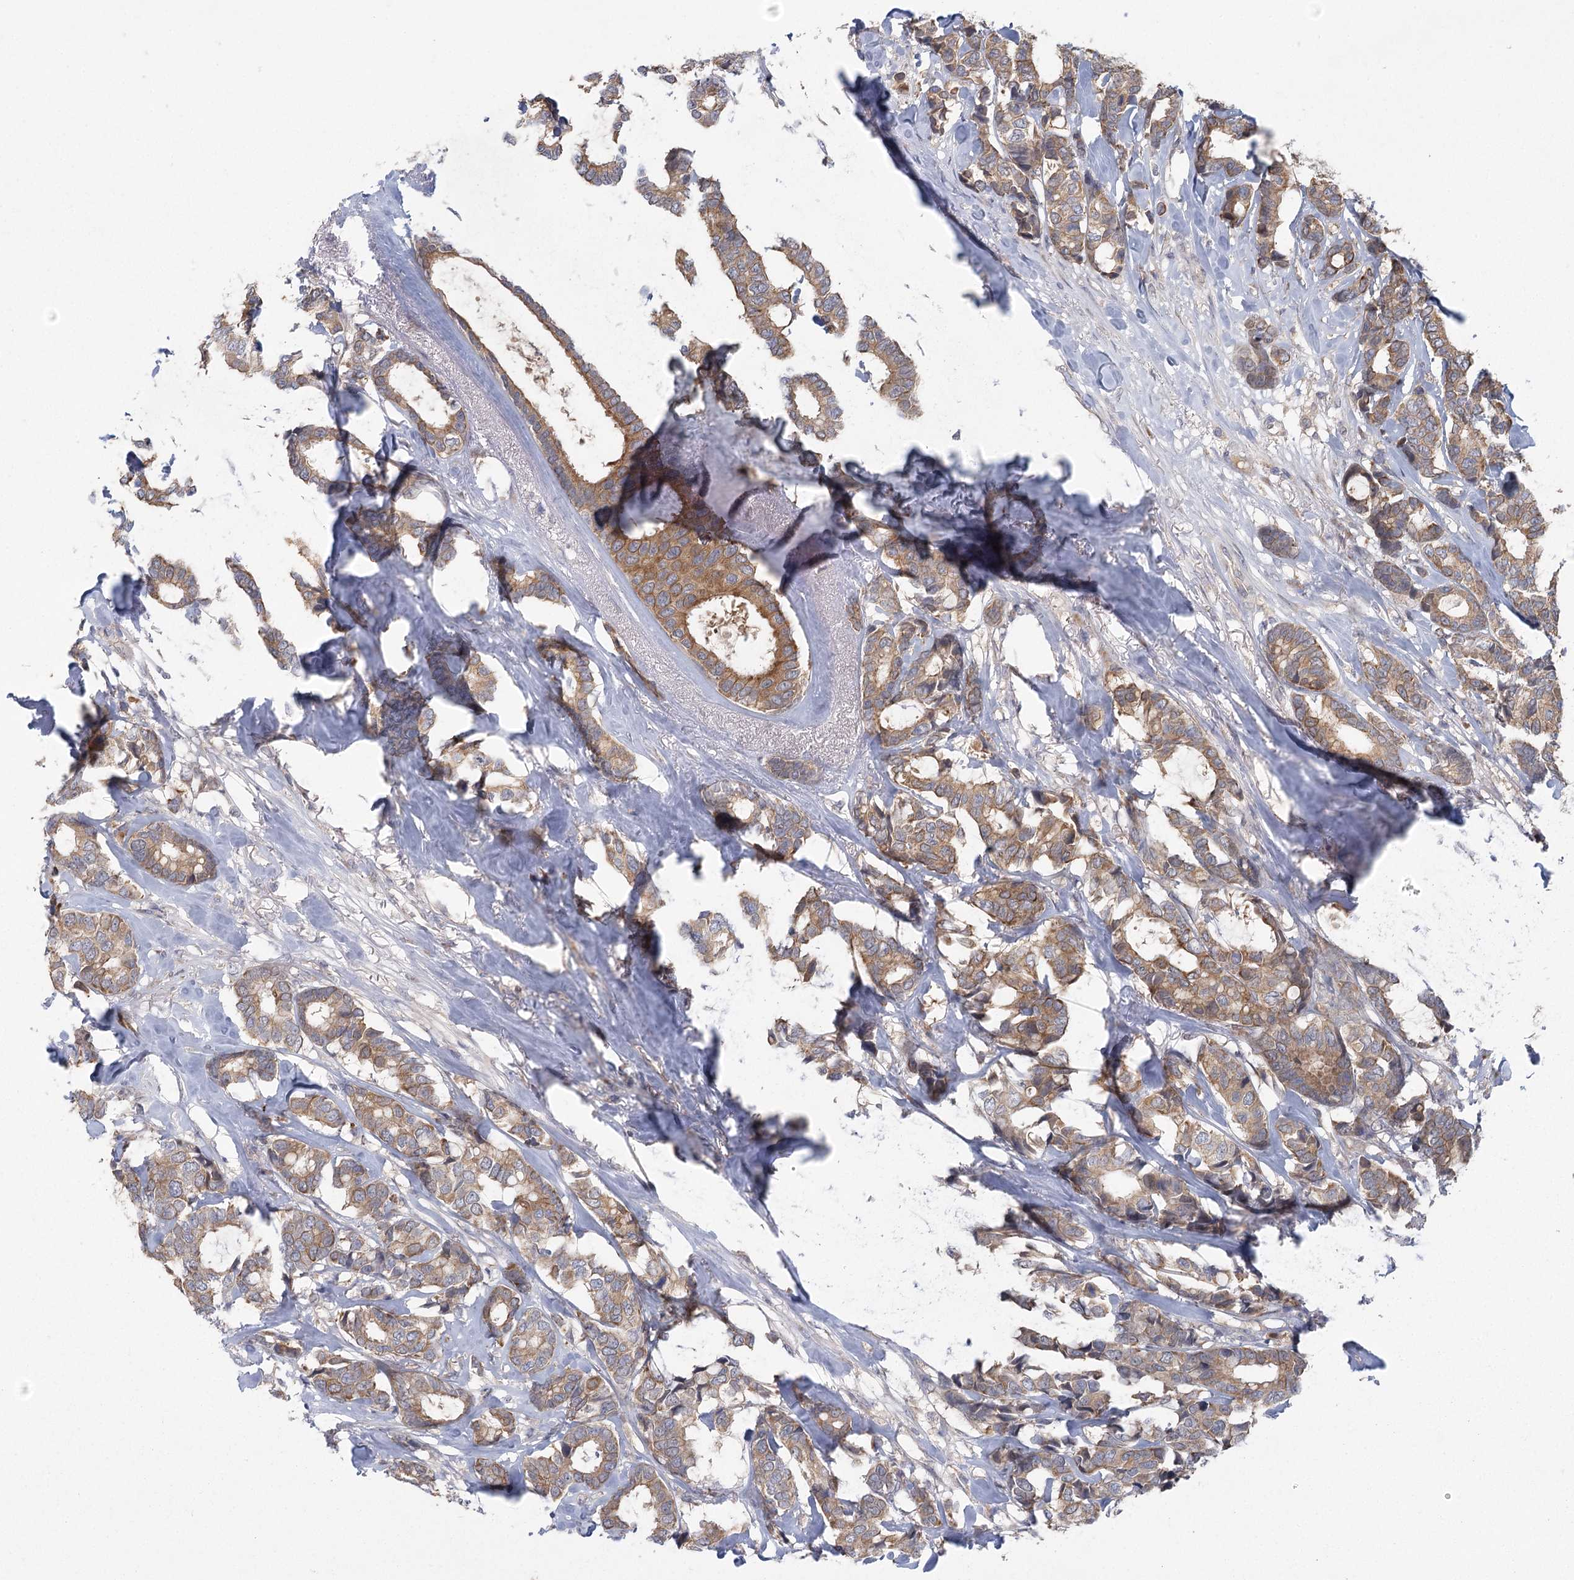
{"staining": {"intensity": "moderate", "quantity": ">75%", "location": "cytoplasmic/membranous"}, "tissue": "breast cancer", "cell_type": "Tumor cells", "image_type": "cancer", "snomed": [{"axis": "morphology", "description": "Duct carcinoma"}, {"axis": "topography", "description": "Breast"}], "caption": "A brown stain labels moderate cytoplasmic/membranous staining of a protein in breast cancer tumor cells.", "gene": "LRRC14B", "patient": {"sex": "female", "age": 87}}